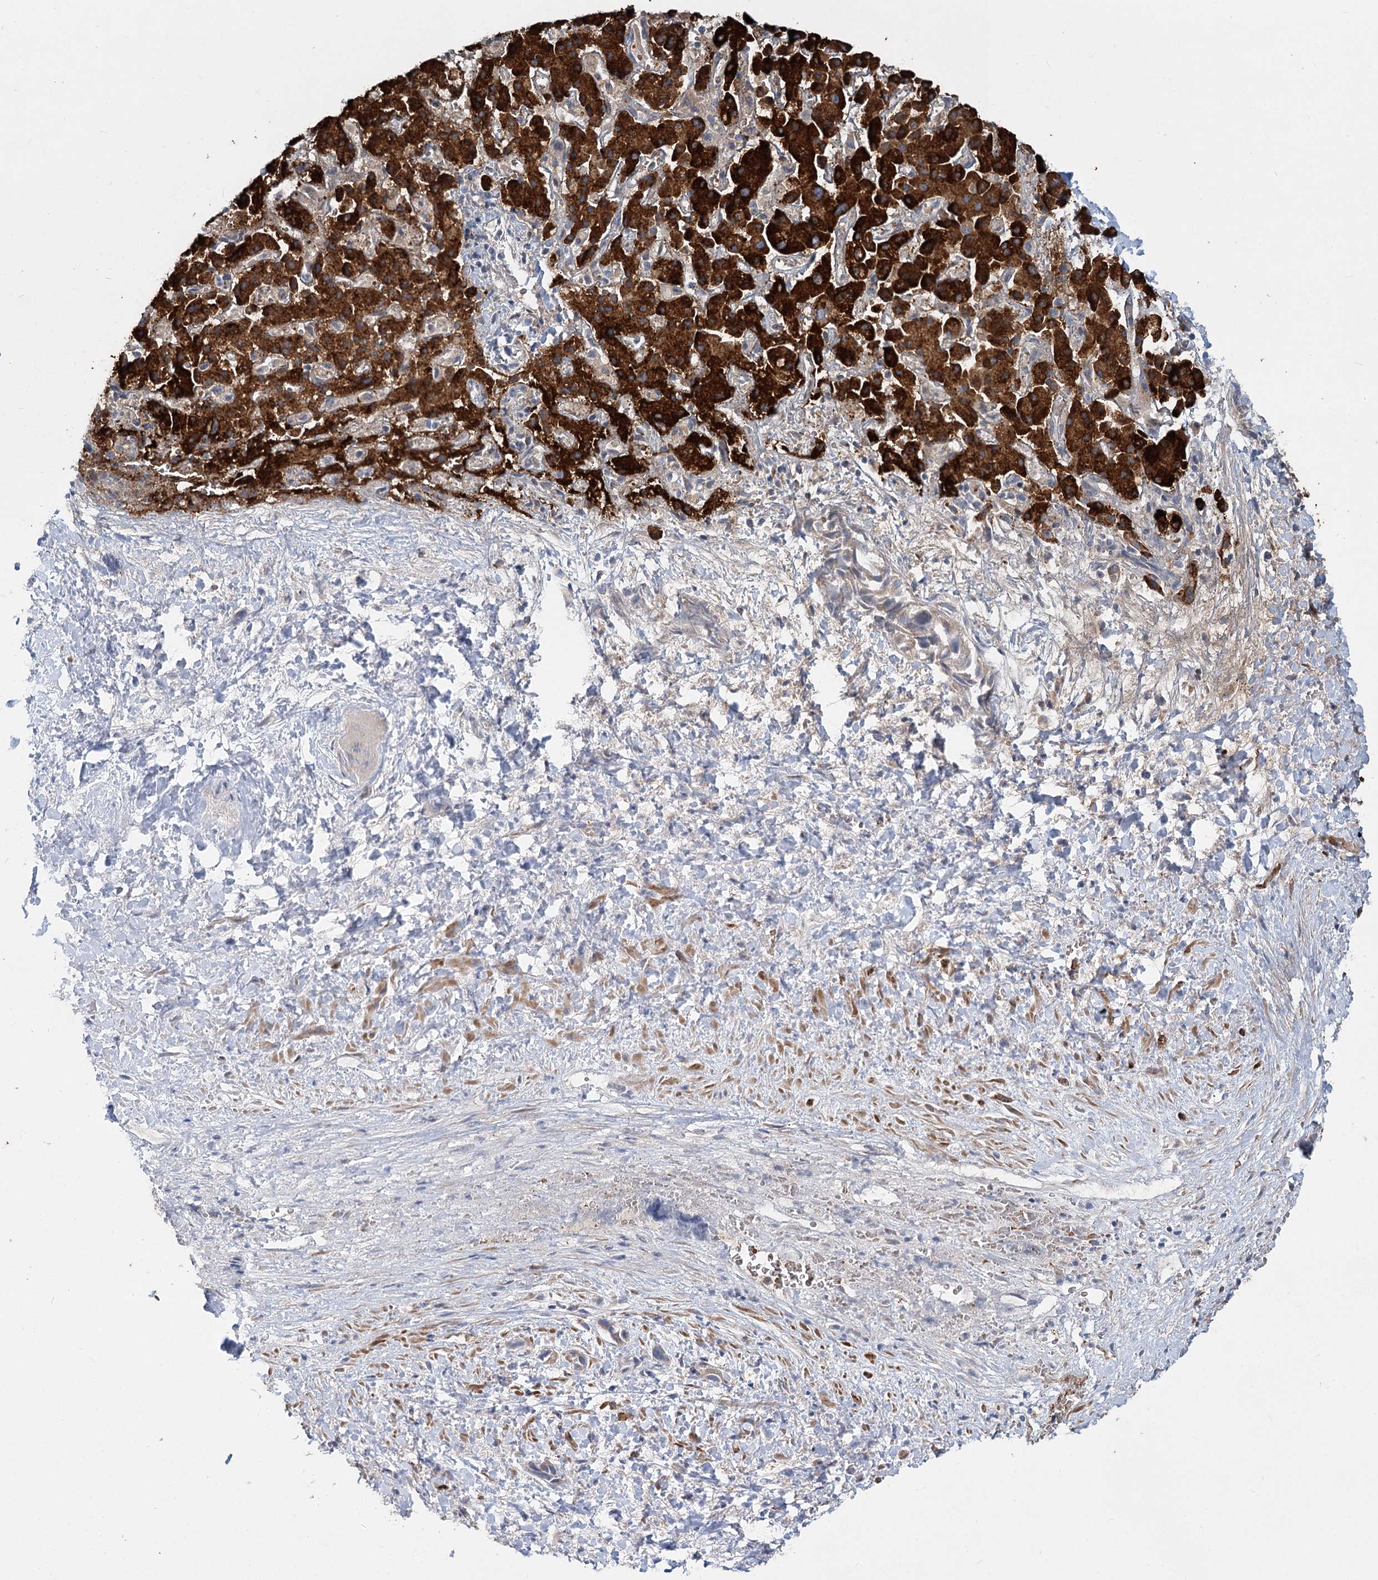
{"staining": {"intensity": "strong", "quantity": ">75%", "location": "cytoplasmic/membranous"}, "tissue": "liver cancer", "cell_type": "Tumor cells", "image_type": "cancer", "snomed": [{"axis": "morphology", "description": "Cholangiocarcinoma"}, {"axis": "topography", "description": "Liver"}], "caption": "Human liver cancer stained with a brown dye displays strong cytoplasmic/membranous positive staining in about >75% of tumor cells.", "gene": "CIB4", "patient": {"sex": "female", "age": 52}}